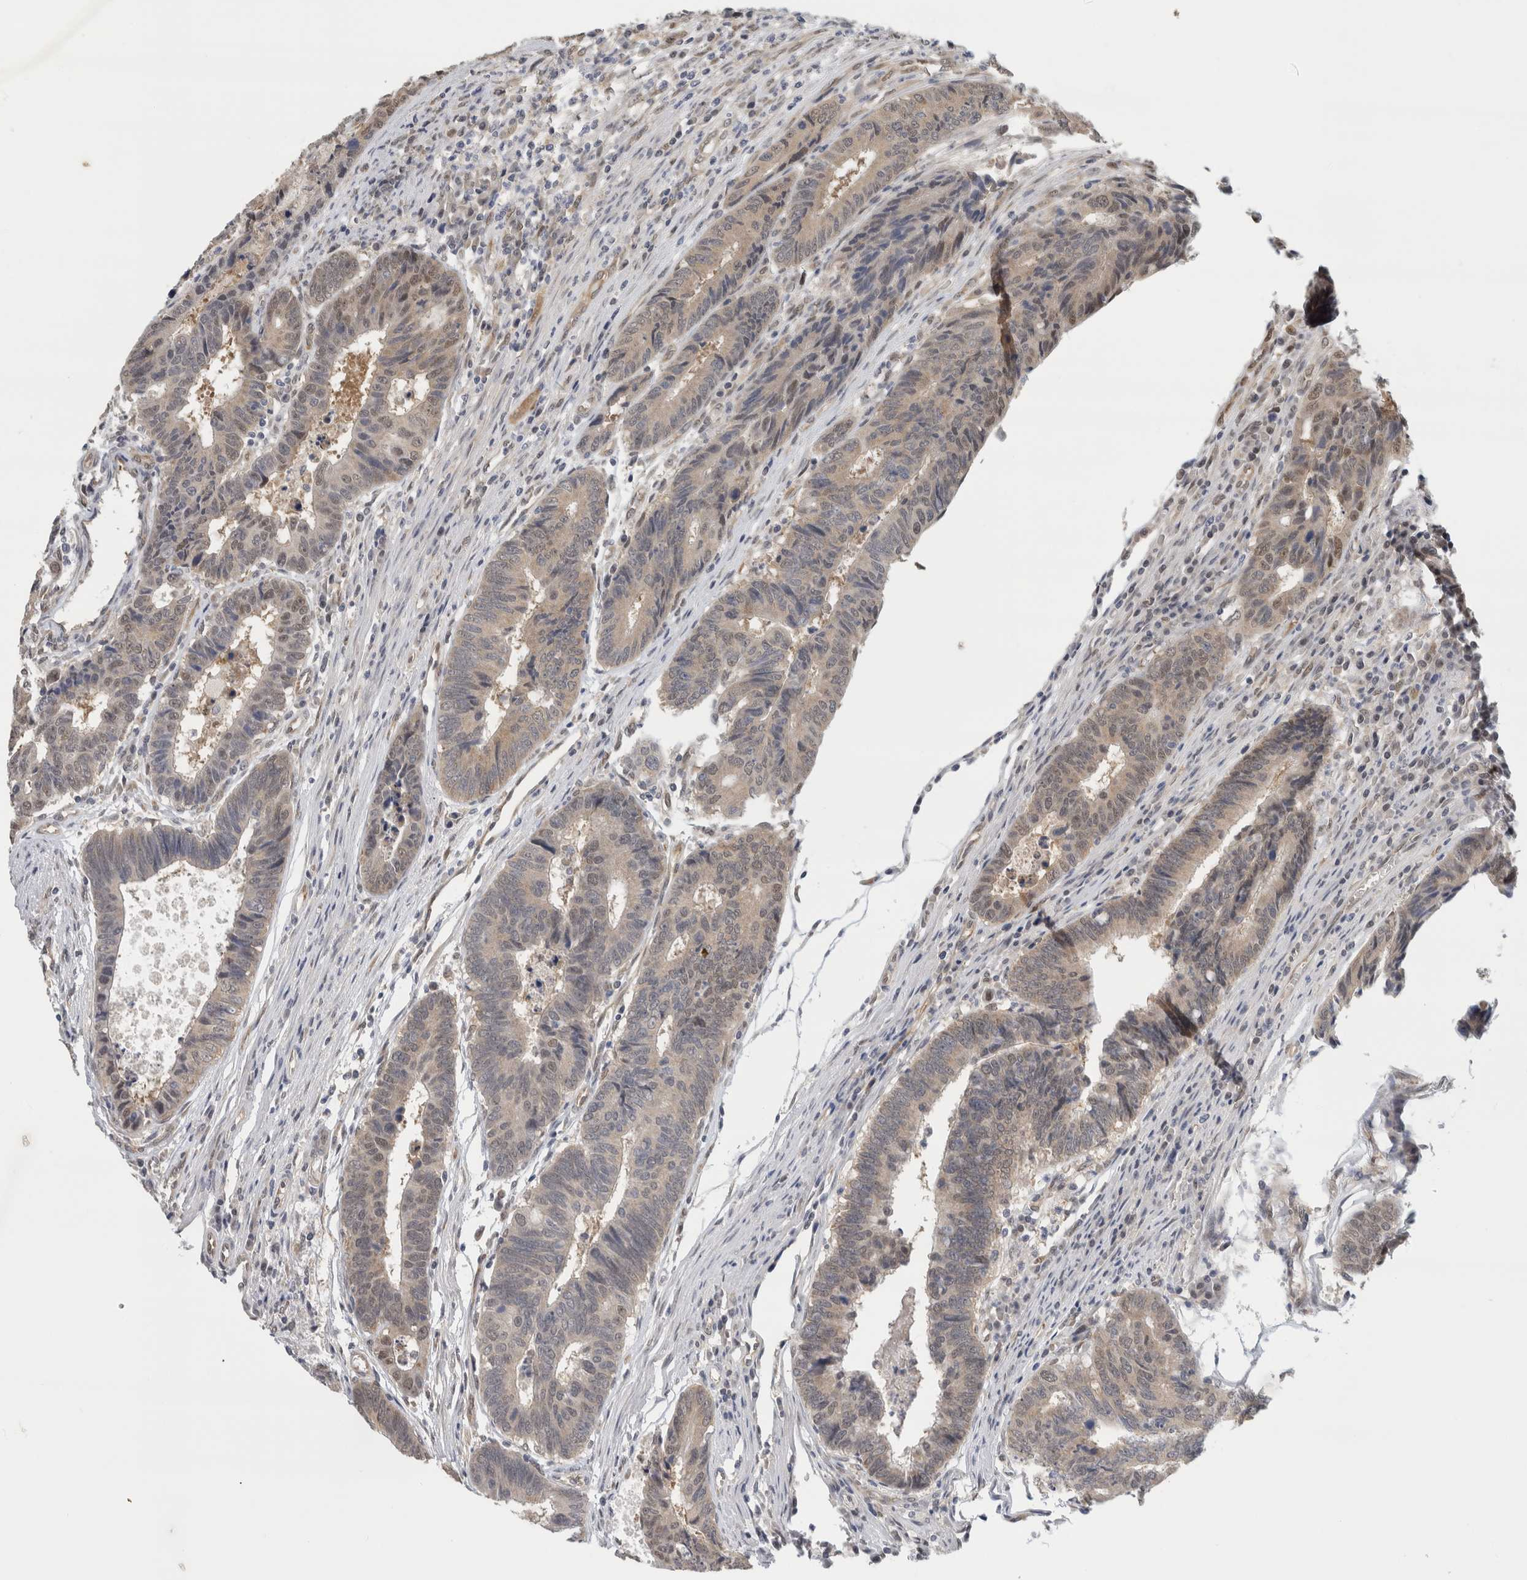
{"staining": {"intensity": "weak", "quantity": "<25%", "location": "nuclear"}, "tissue": "colorectal cancer", "cell_type": "Tumor cells", "image_type": "cancer", "snomed": [{"axis": "morphology", "description": "Adenocarcinoma, NOS"}, {"axis": "topography", "description": "Rectum"}], "caption": "A high-resolution histopathology image shows immunohistochemistry staining of colorectal adenocarcinoma, which reveals no significant expression in tumor cells. (DAB immunohistochemistry (IHC), high magnification).", "gene": "EIF4G3", "patient": {"sex": "male", "age": 84}}